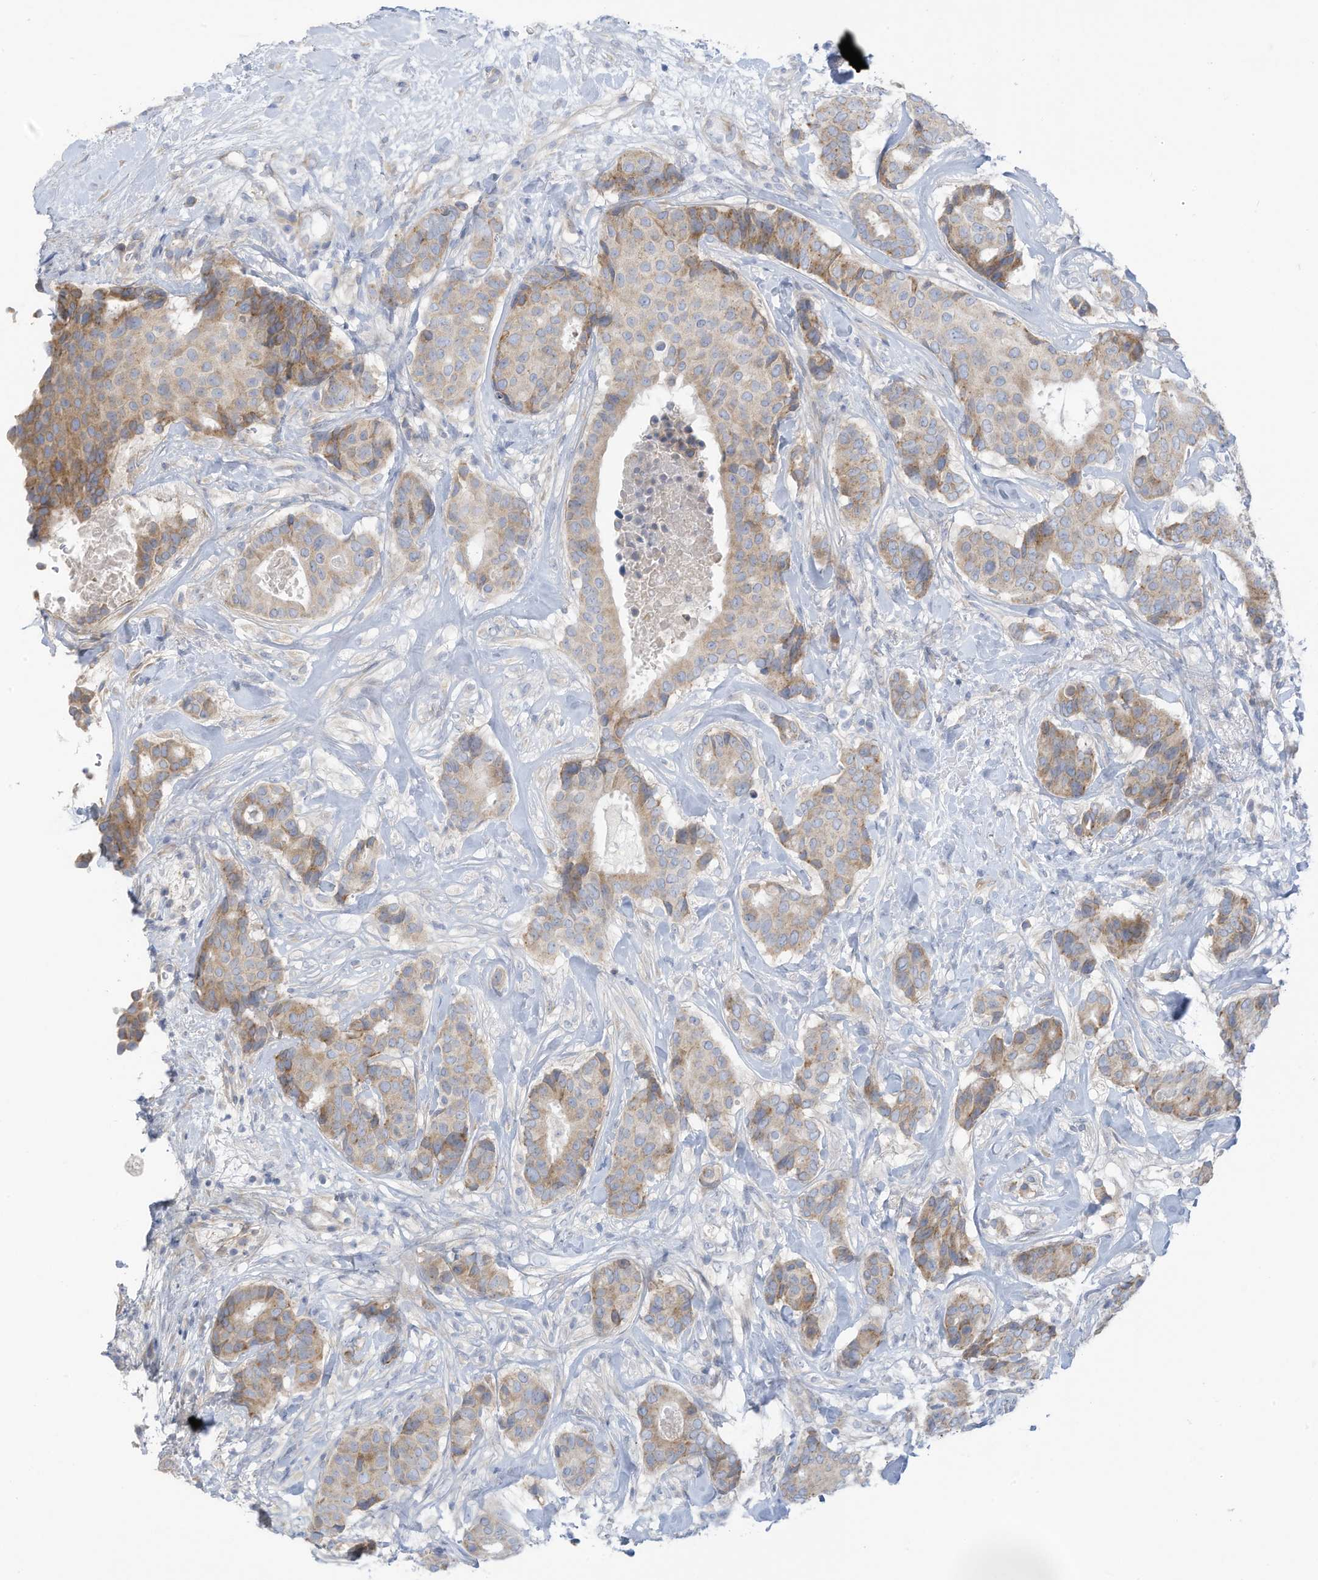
{"staining": {"intensity": "moderate", "quantity": "25%-75%", "location": "cytoplasmic/membranous"}, "tissue": "breast cancer", "cell_type": "Tumor cells", "image_type": "cancer", "snomed": [{"axis": "morphology", "description": "Duct carcinoma"}, {"axis": "topography", "description": "Breast"}], "caption": "Protein staining of breast cancer (invasive ductal carcinoma) tissue displays moderate cytoplasmic/membranous positivity in approximately 25%-75% of tumor cells.", "gene": "TRMT2B", "patient": {"sex": "female", "age": 75}}